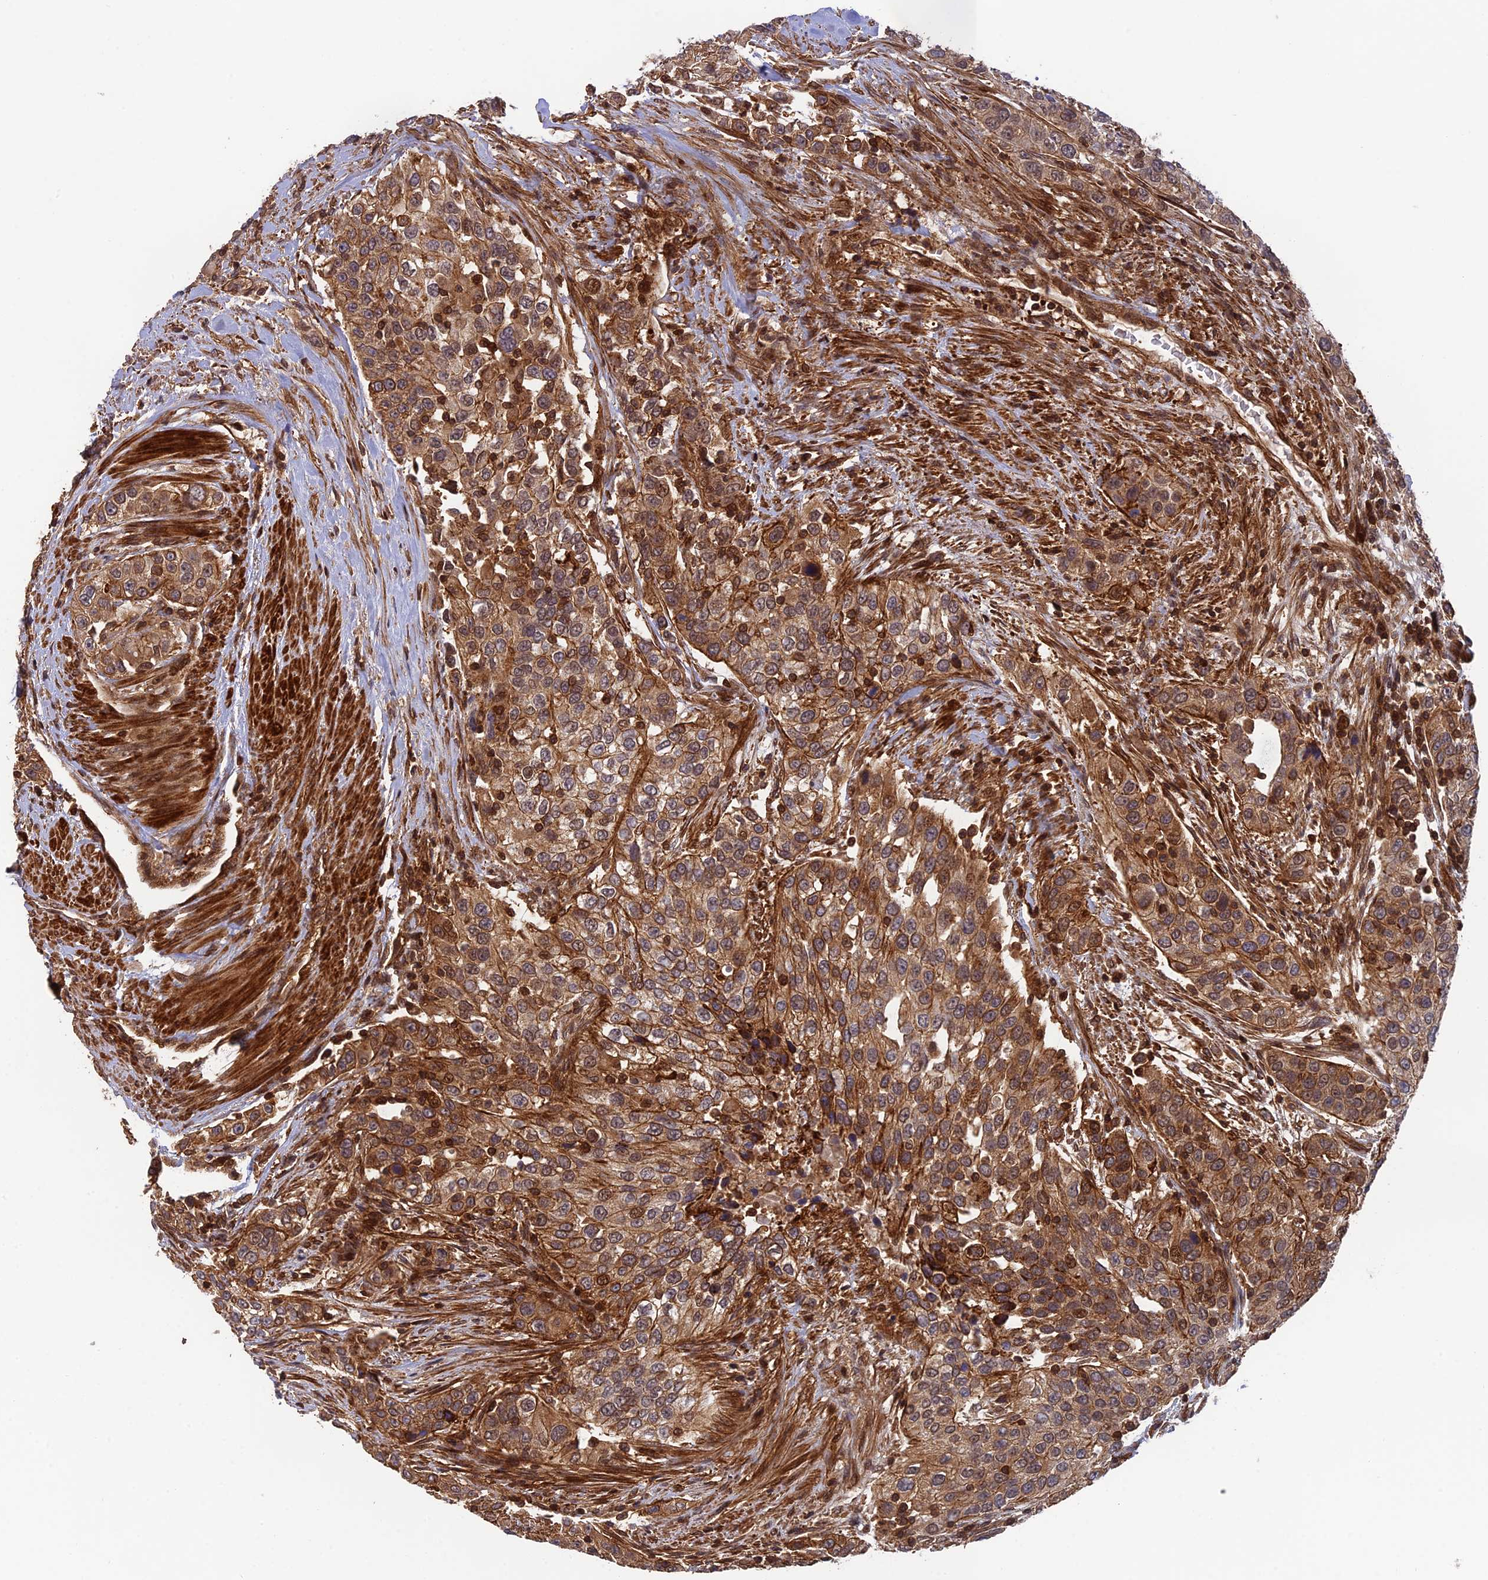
{"staining": {"intensity": "moderate", "quantity": ">75%", "location": "cytoplasmic/membranous"}, "tissue": "urothelial cancer", "cell_type": "Tumor cells", "image_type": "cancer", "snomed": [{"axis": "morphology", "description": "Urothelial carcinoma, High grade"}, {"axis": "topography", "description": "Urinary bladder"}], "caption": "A medium amount of moderate cytoplasmic/membranous staining is identified in approximately >75% of tumor cells in urothelial carcinoma (high-grade) tissue. (Brightfield microscopy of DAB IHC at high magnification).", "gene": "OSBPL1A", "patient": {"sex": "female", "age": 80}}